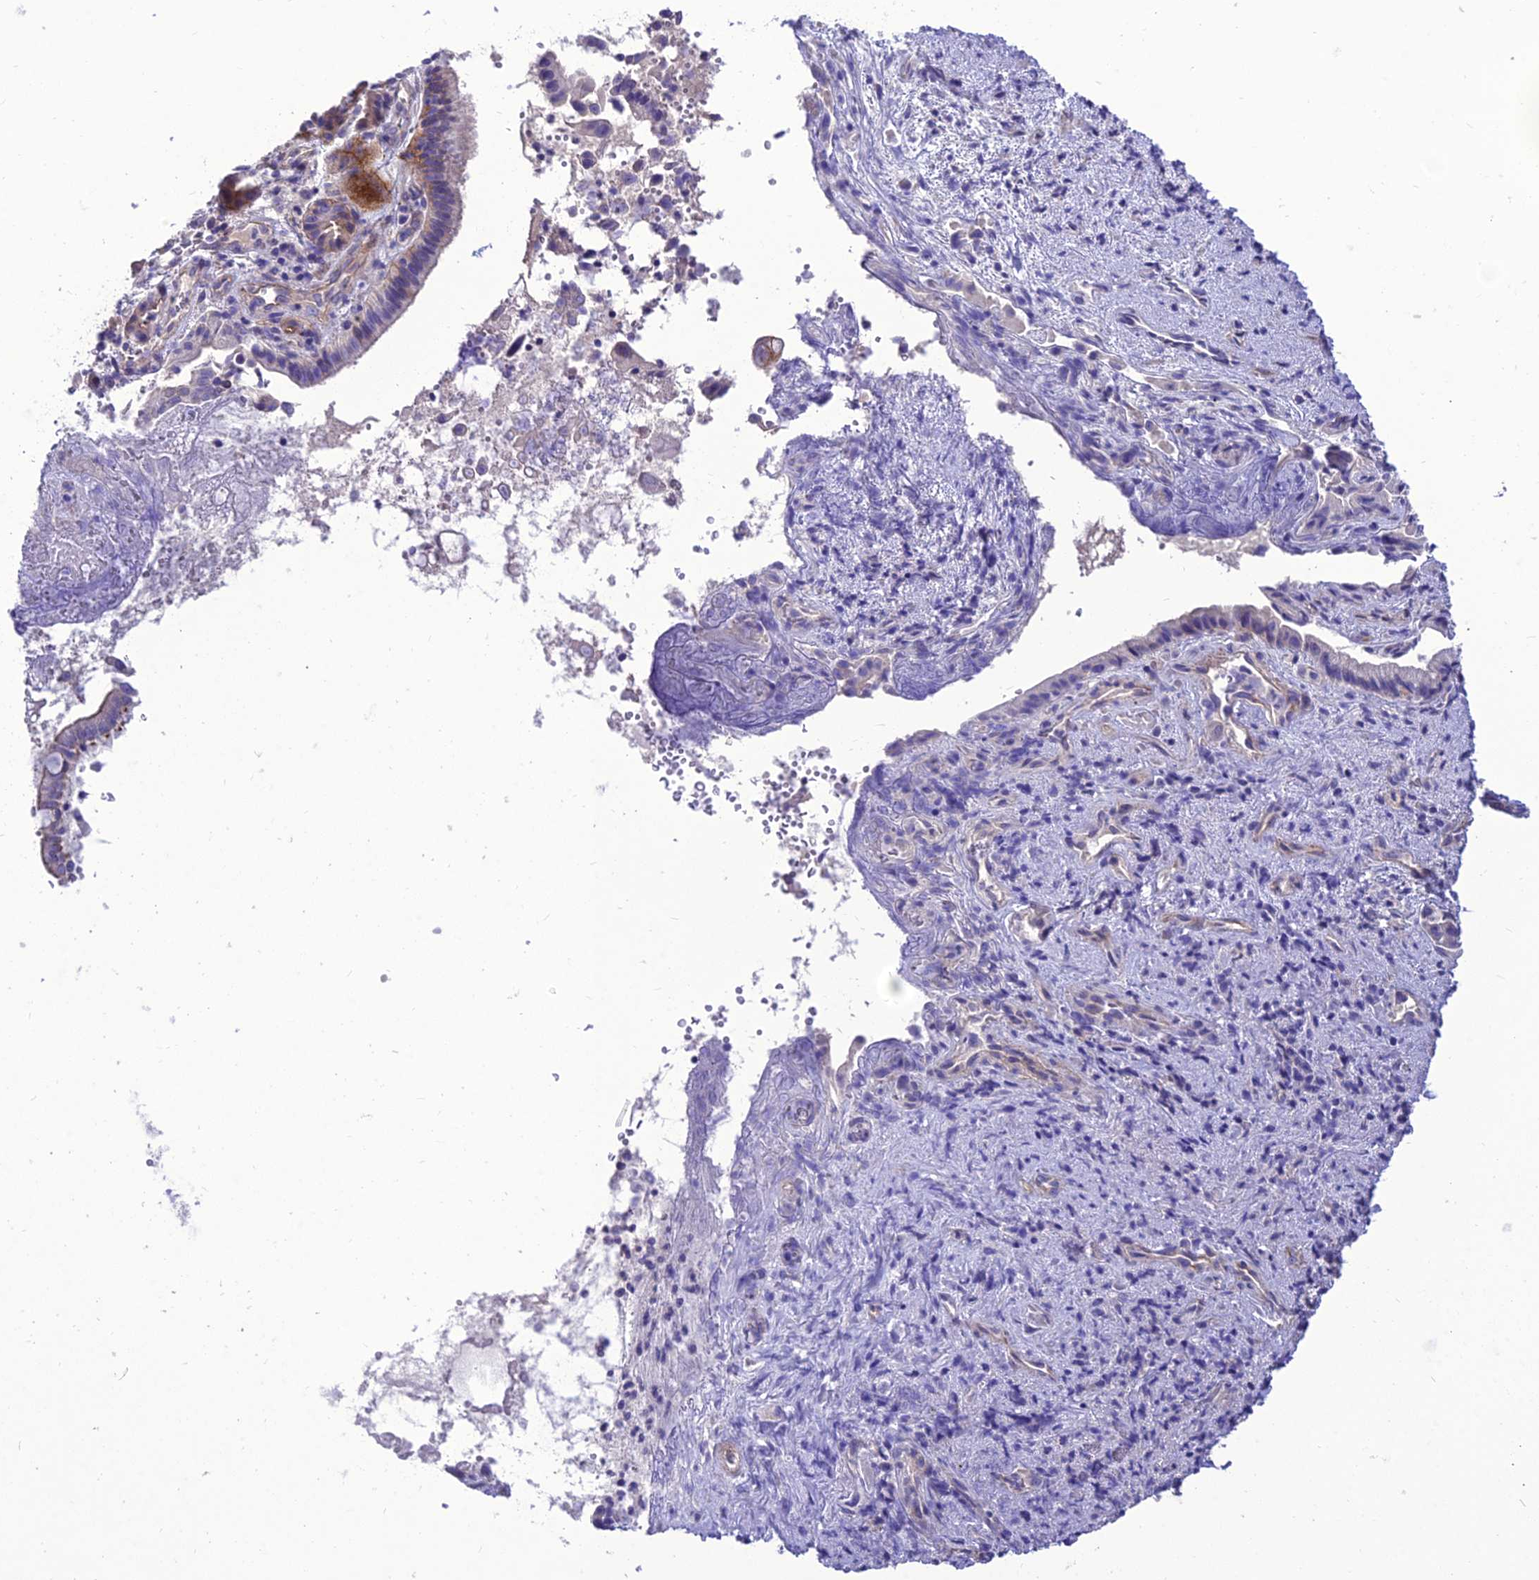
{"staining": {"intensity": "moderate", "quantity": "<25%", "location": "cytoplasmic/membranous"}, "tissue": "pancreatic cancer", "cell_type": "Tumor cells", "image_type": "cancer", "snomed": [{"axis": "morphology", "description": "Adenocarcinoma, NOS"}, {"axis": "topography", "description": "Pancreas"}], "caption": "A low amount of moderate cytoplasmic/membranous expression is appreciated in approximately <25% of tumor cells in pancreatic adenocarcinoma tissue.", "gene": "TEKT3", "patient": {"sex": "female", "age": 77}}